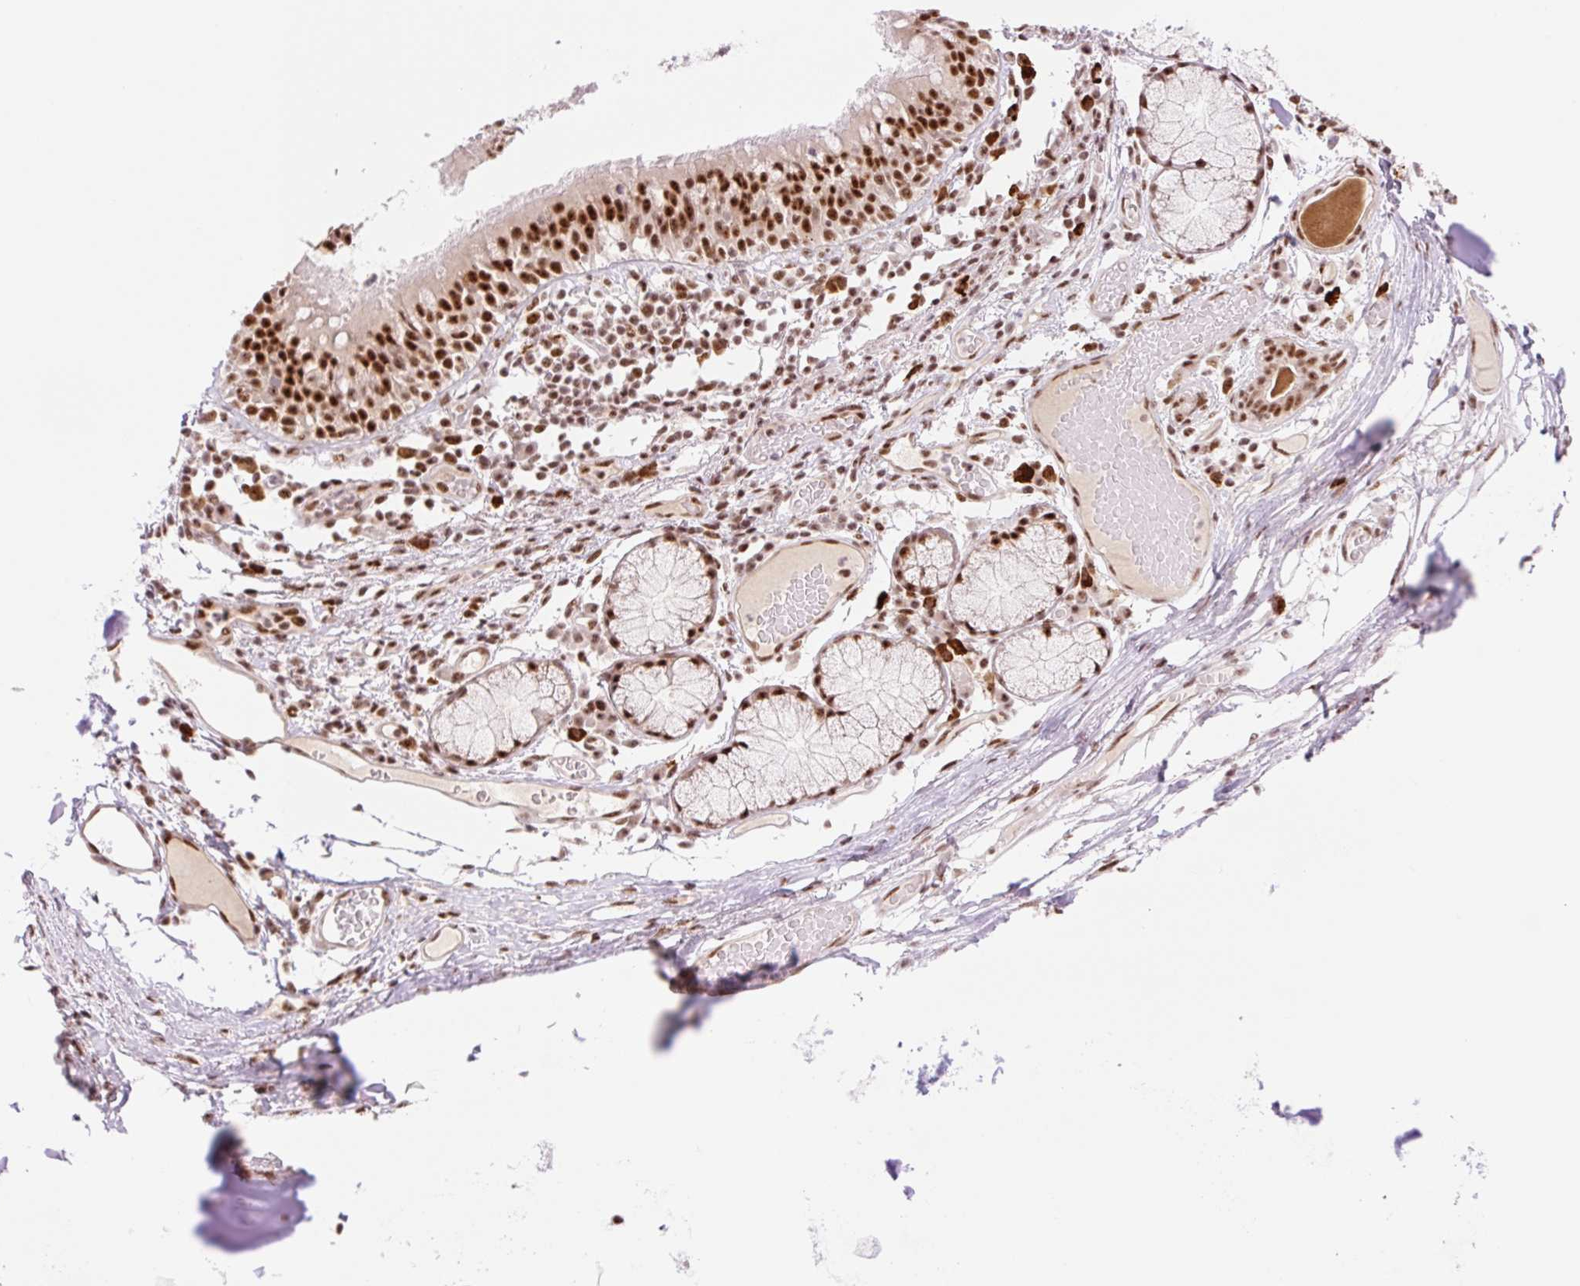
{"staining": {"intensity": "strong", "quantity": ">75%", "location": "nuclear"}, "tissue": "soft tissue", "cell_type": "Fibroblasts", "image_type": "normal", "snomed": [{"axis": "morphology", "description": "Normal tissue, NOS"}, {"axis": "topography", "description": "Cartilage tissue"}, {"axis": "topography", "description": "Bronchus"}], "caption": "Immunohistochemical staining of normal soft tissue exhibits >75% levels of strong nuclear protein staining in about >75% of fibroblasts.", "gene": "PRDM11", "patient": {"sex": "male", "age": 56}}